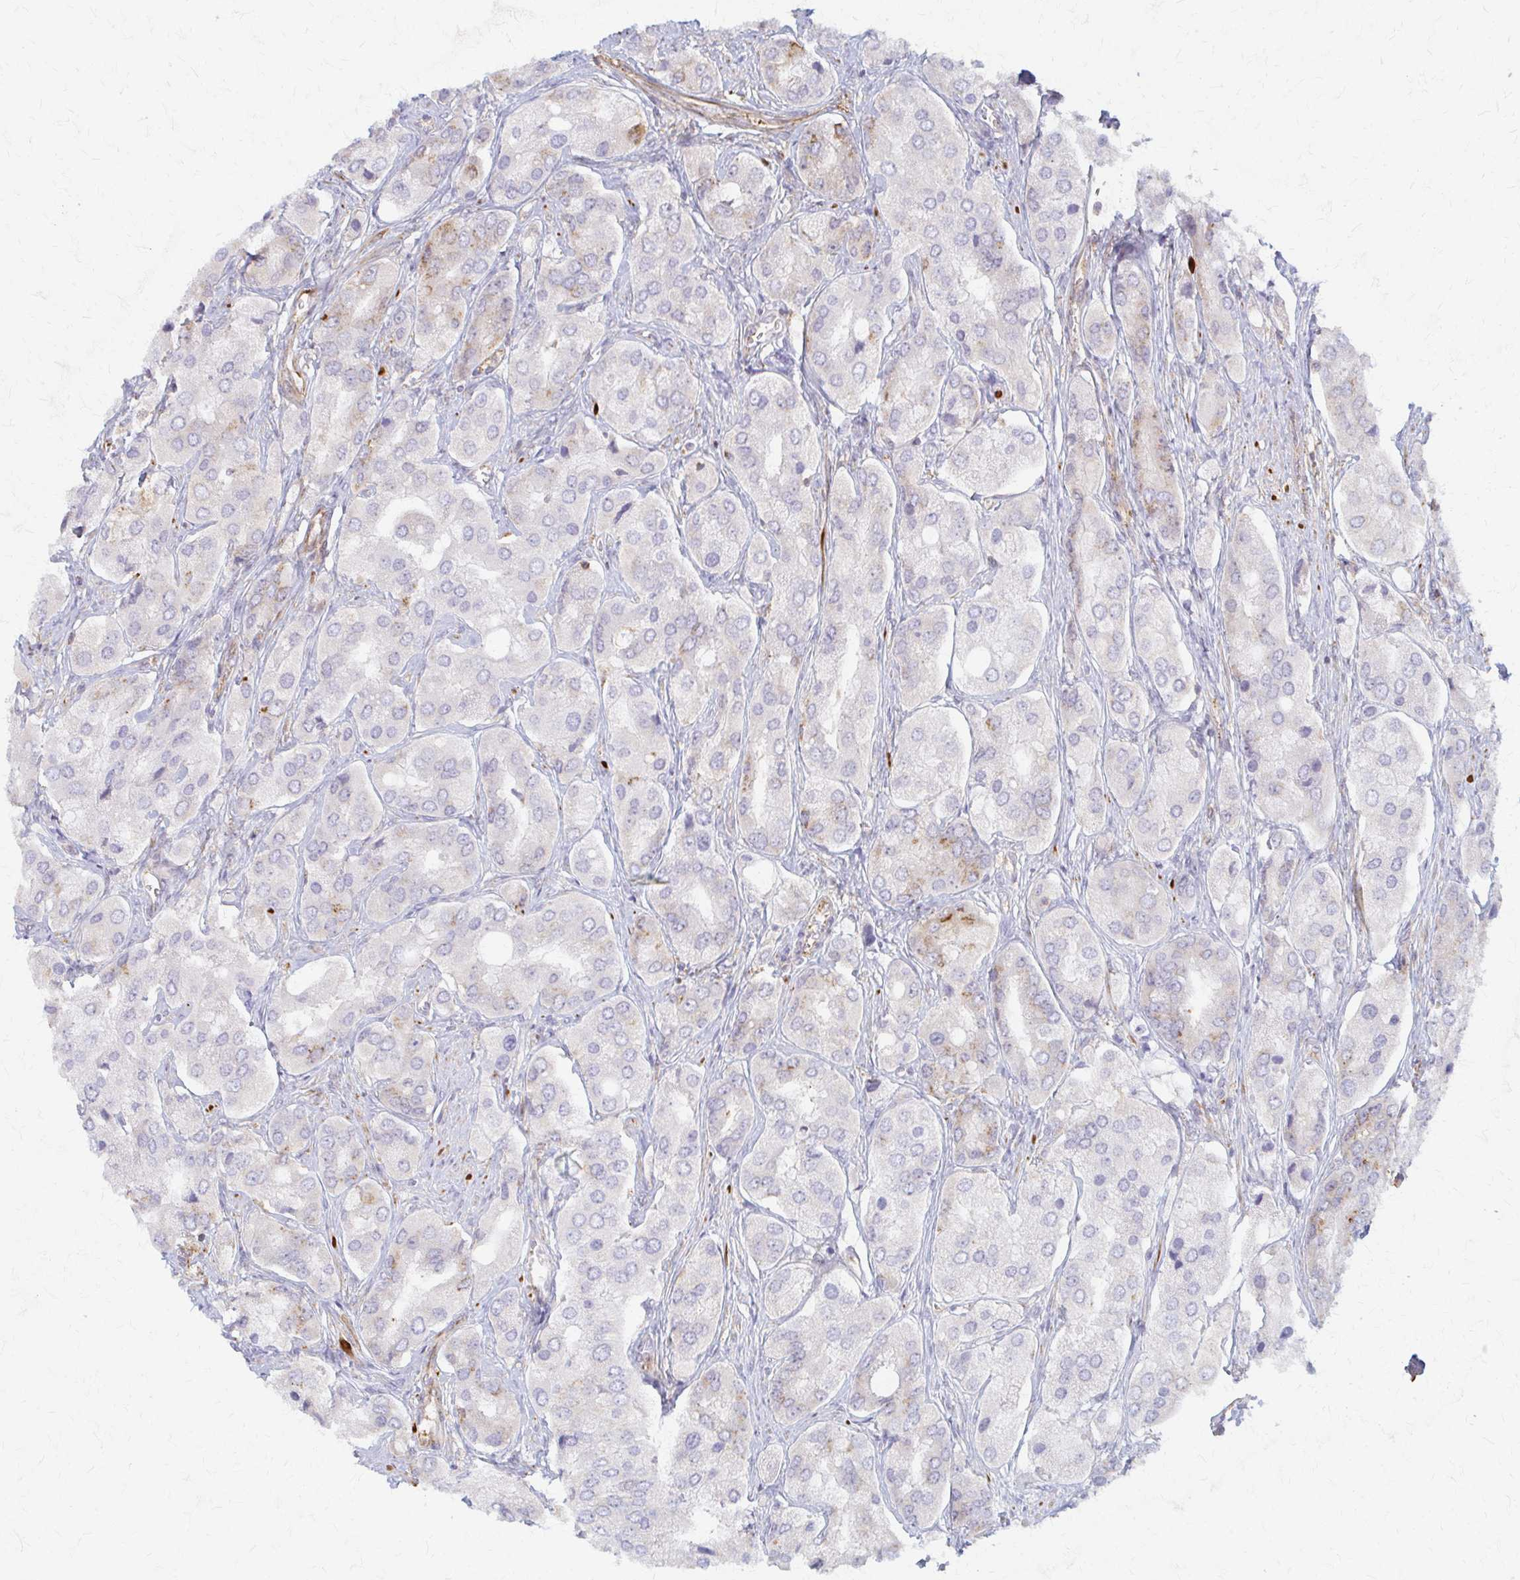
{"staining": {"intensity": "weak", "quantity": "<25%", "location": "cytoplasmic/membranous"}, "tissue": "prostate cancer", "cell_type": "Tumor cells", "image_type": "cancer", "snomed": [{"axis": "morphology", "description": "Adenocarcinoma, Low grade"}, {"axis": "topography", "description": "Prostate"}], "caption": "High magnification brightfield microscopy of low-grade adenocarcinoma (prostate) stained with DAB (brown) and counterstained with hematoxylin (blue): tumor cells show no significant expression. The staining is performed using DAB brown chromogen with nuclei counter-stained in using hematoxylin.", "gene": "ARHGAP35", "patient": {"sex": "male", "age": 69}}